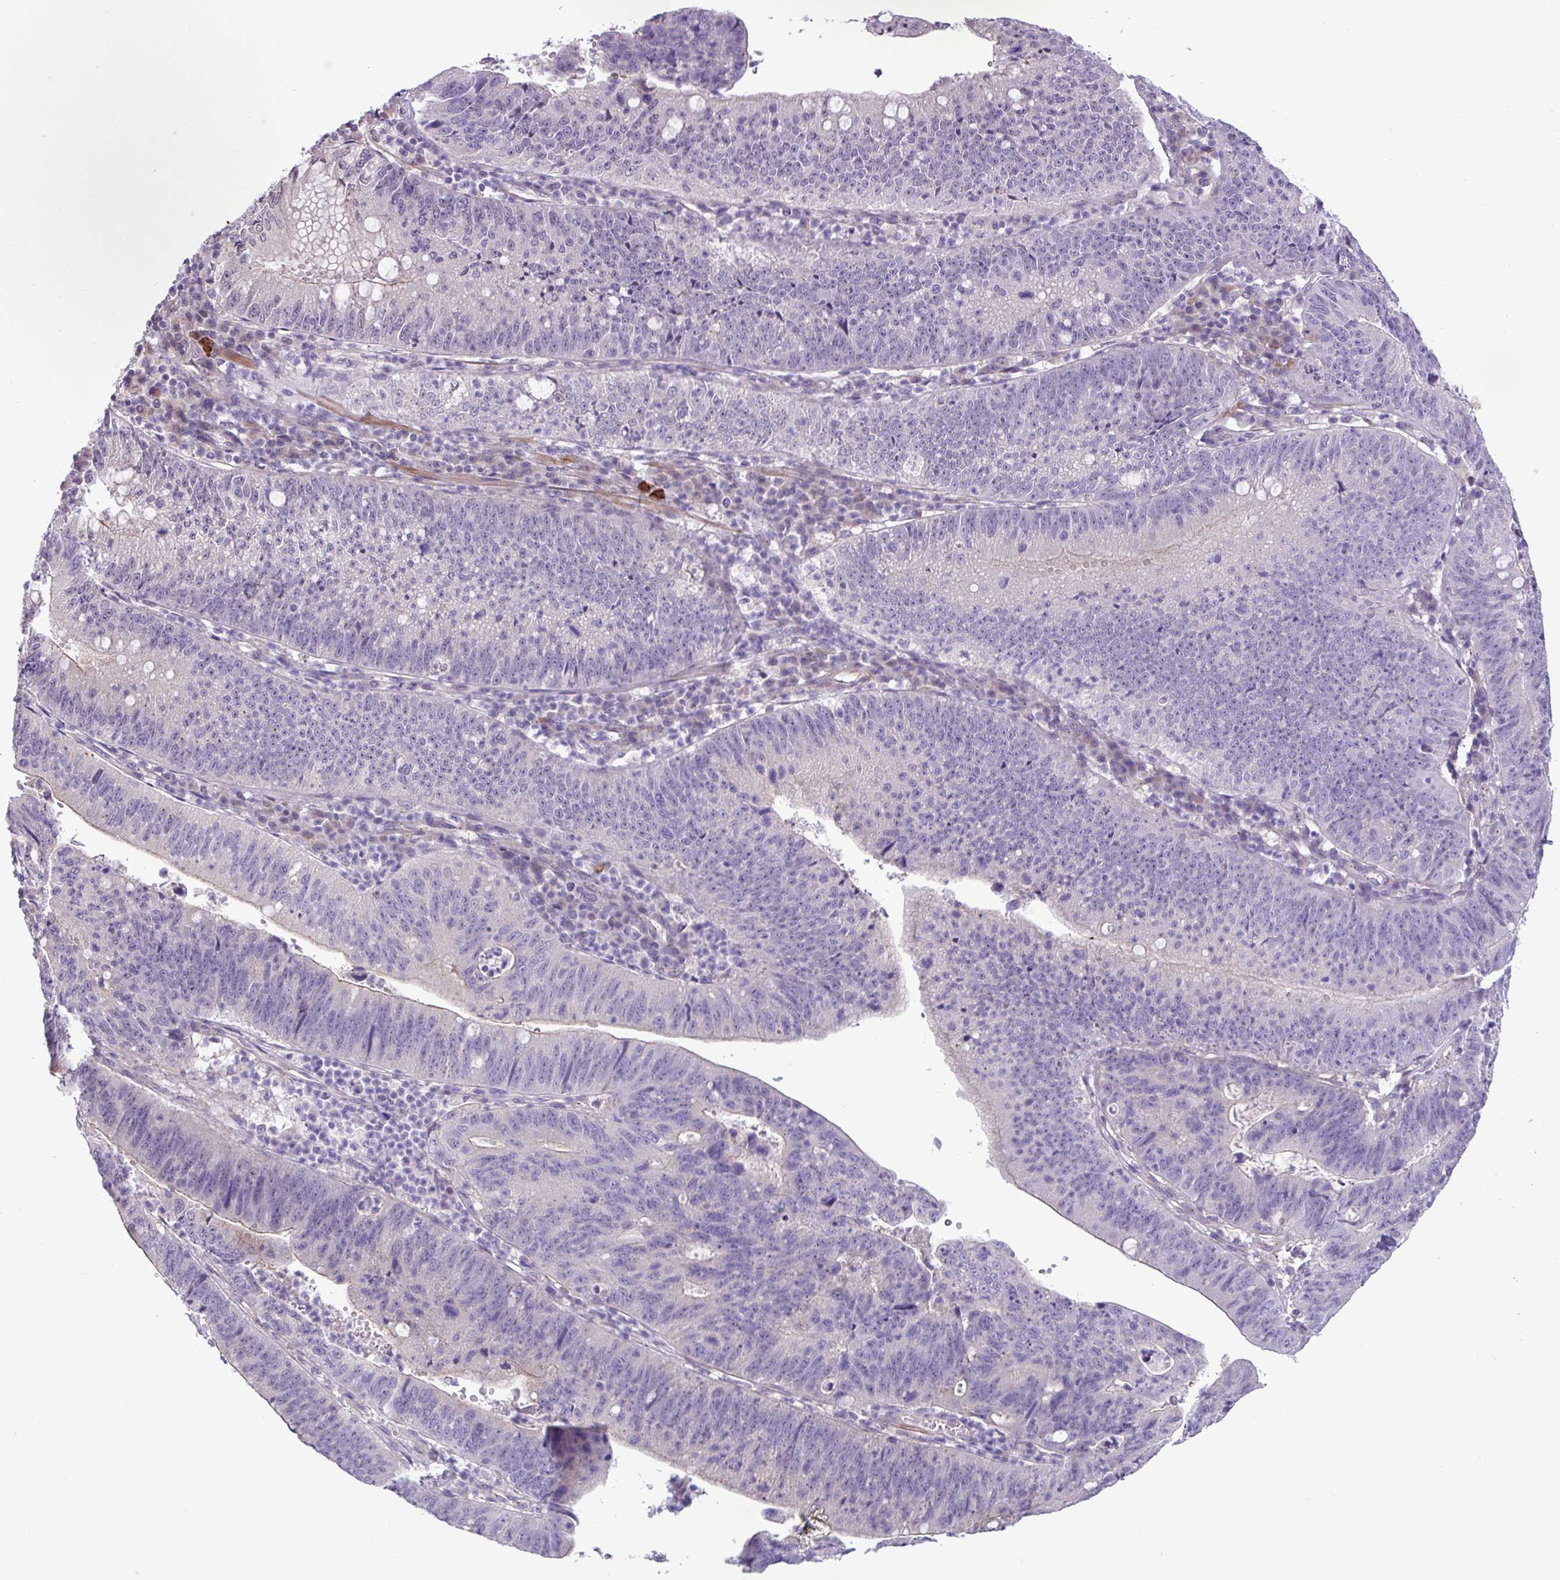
{"staining": {"intensity": "negative", "quantity": "none", "location": "none"}, "tissue": "stomach cancer", "cell_type": "Tumor cells", "image_type": "cancer", "snomed": [{"axis": "morphology", "description": "Adenocarcinoma, NOS"}, {"axis": "topography", "description": "Stomach"}], "caption": "An image of adenocarcinoma (stomach) stained for a protein demonstrates no brown staining in tumor cells.", "gene": "SPINK8", "patient": {"sex": "male", "age": 59}}